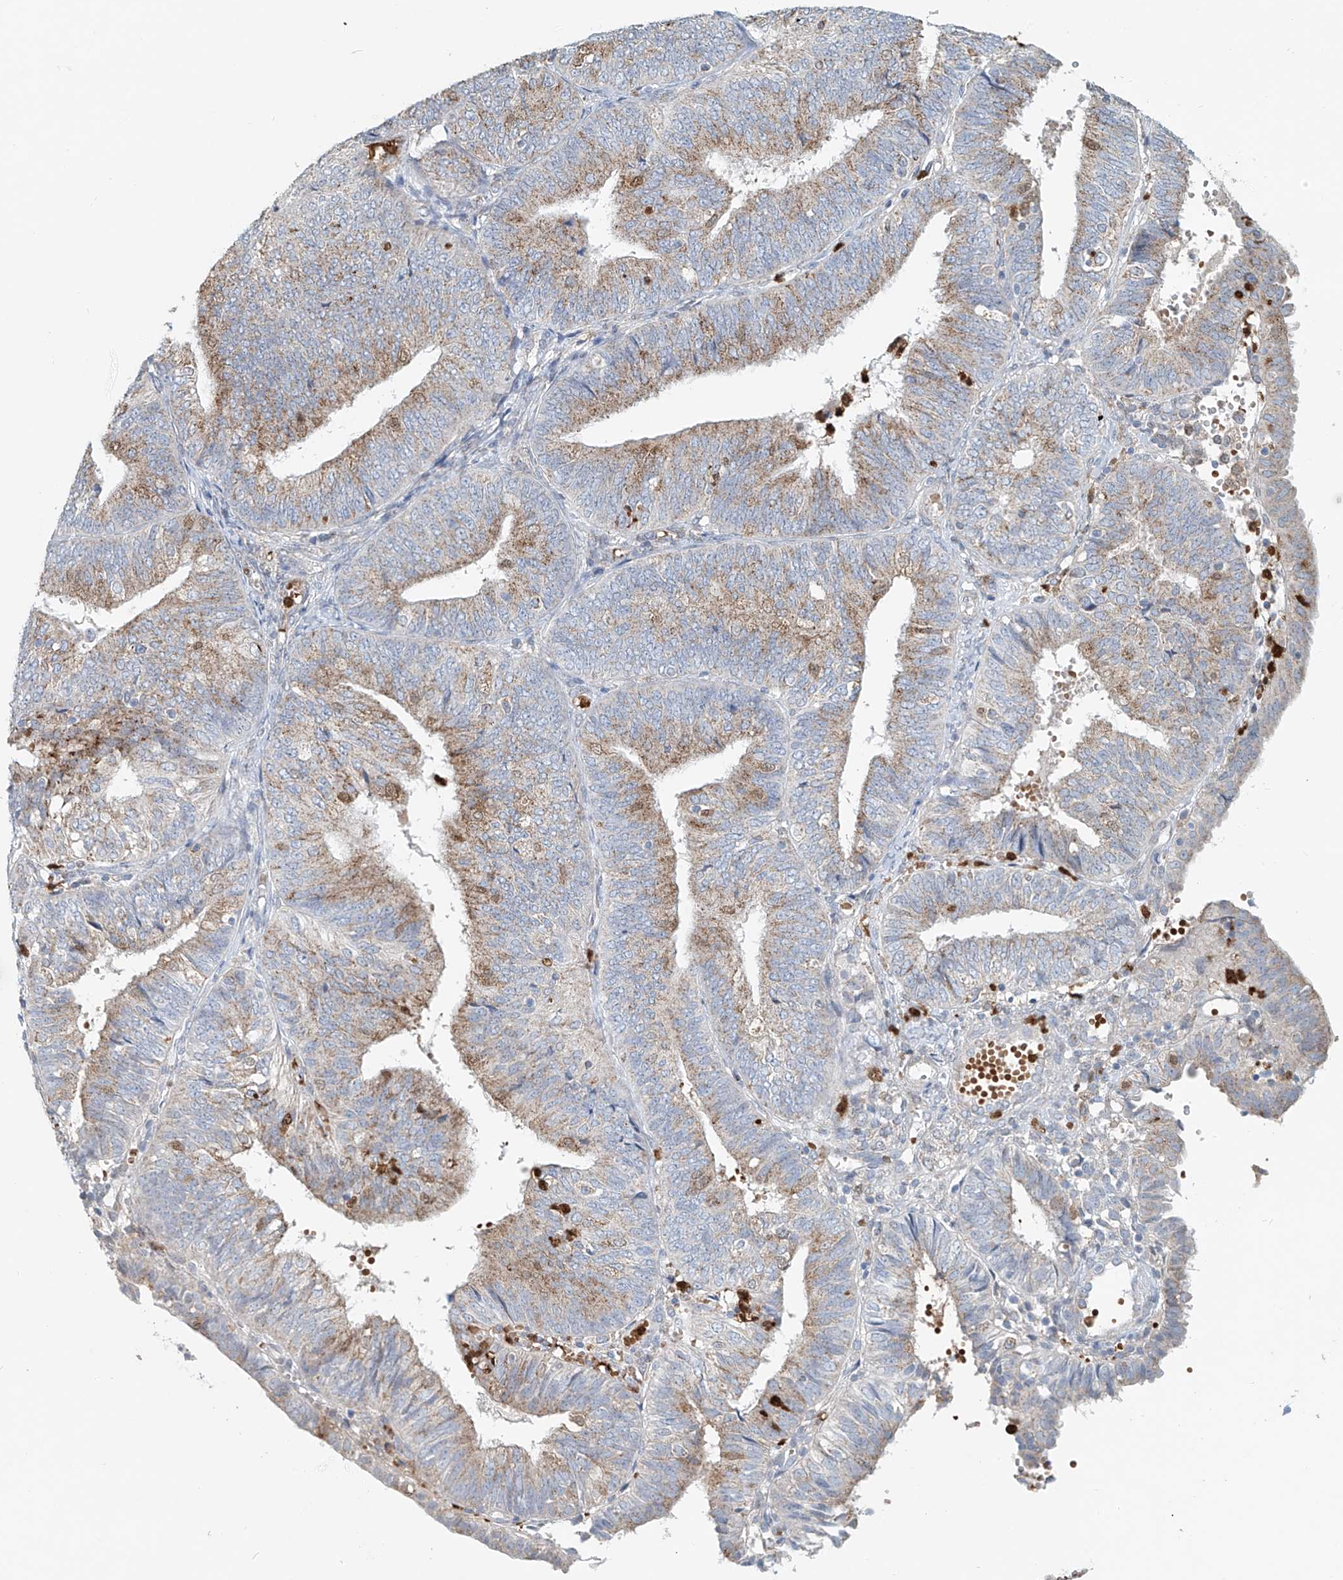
{"staining": {"intensity": "moderate", "quantity": ">75%", "location": "cytoplasmic/membranous"}, "tissue": "endometrial cancer", "cell_type": "Tumor cells", "image_type": "cancer", "snomed": [{"axis": "morphology", "description": "Adenocarcinoma, NOS"}, {"axis": "topography", "description": "Endometrium"}], "caption": "This is an image of immunohistochemistry staining of adenocarcinoma (endometrial), which shows moderate expression in the cytoplasmic/membranous of tumor cells.", "gene": "PTPRA", "patient": {"sex": "female", "age": 58}}